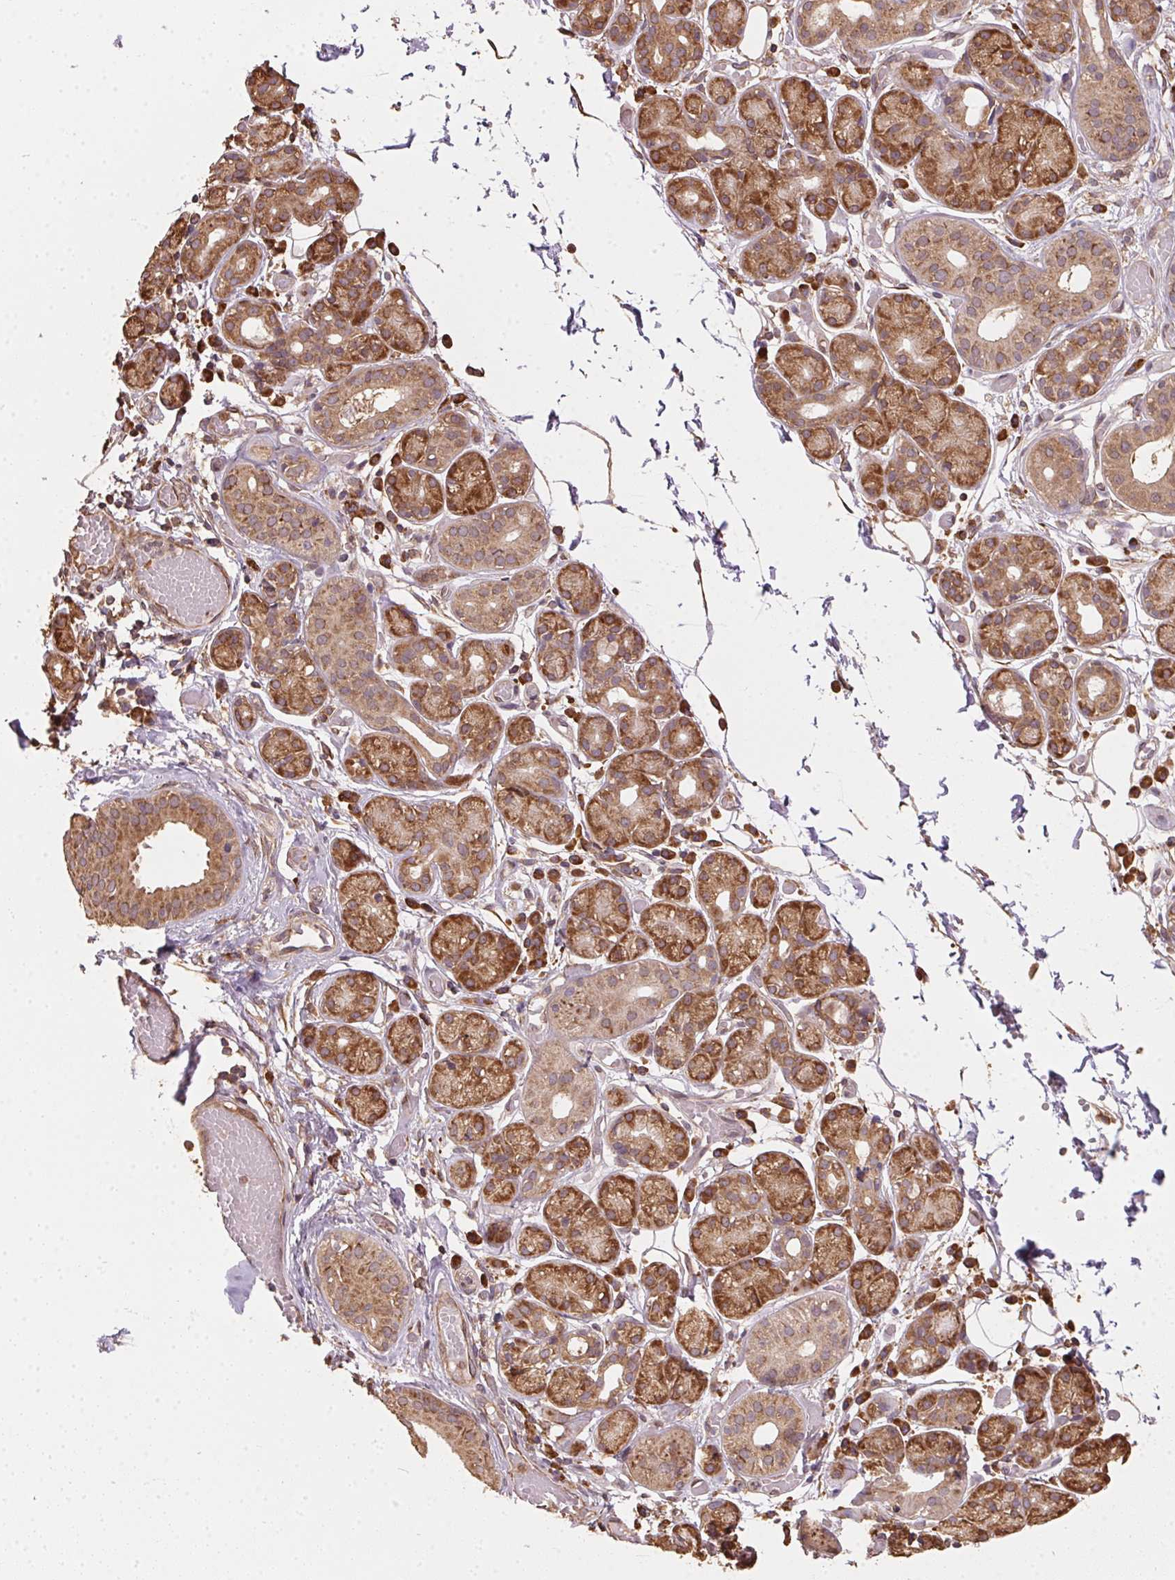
{"staining": {"intensity": "strong", "quantity": ">75%", "location": "cytoplasmic/membranous"}, "tissue": "salivary gland", "cell_type": "Glandular cells", "image_type": "normal", "snomed": [{"axis": "morphology", "description": "Normal tissue, NOS"}, {"axis": "topography", "description": "Salivary gland"}, {"axis": "topography", "description": "Peripheral nerve tissue"}], "caption": "A high-resolution micrograph shows immunohistochemistry staining of benign salivary gland, which shows strong cytoplasmic/membranous expression in approximately >75% of glandular cells.", "gene": "EIF2S1", "patient": {"sex": "male", "age": 71}}